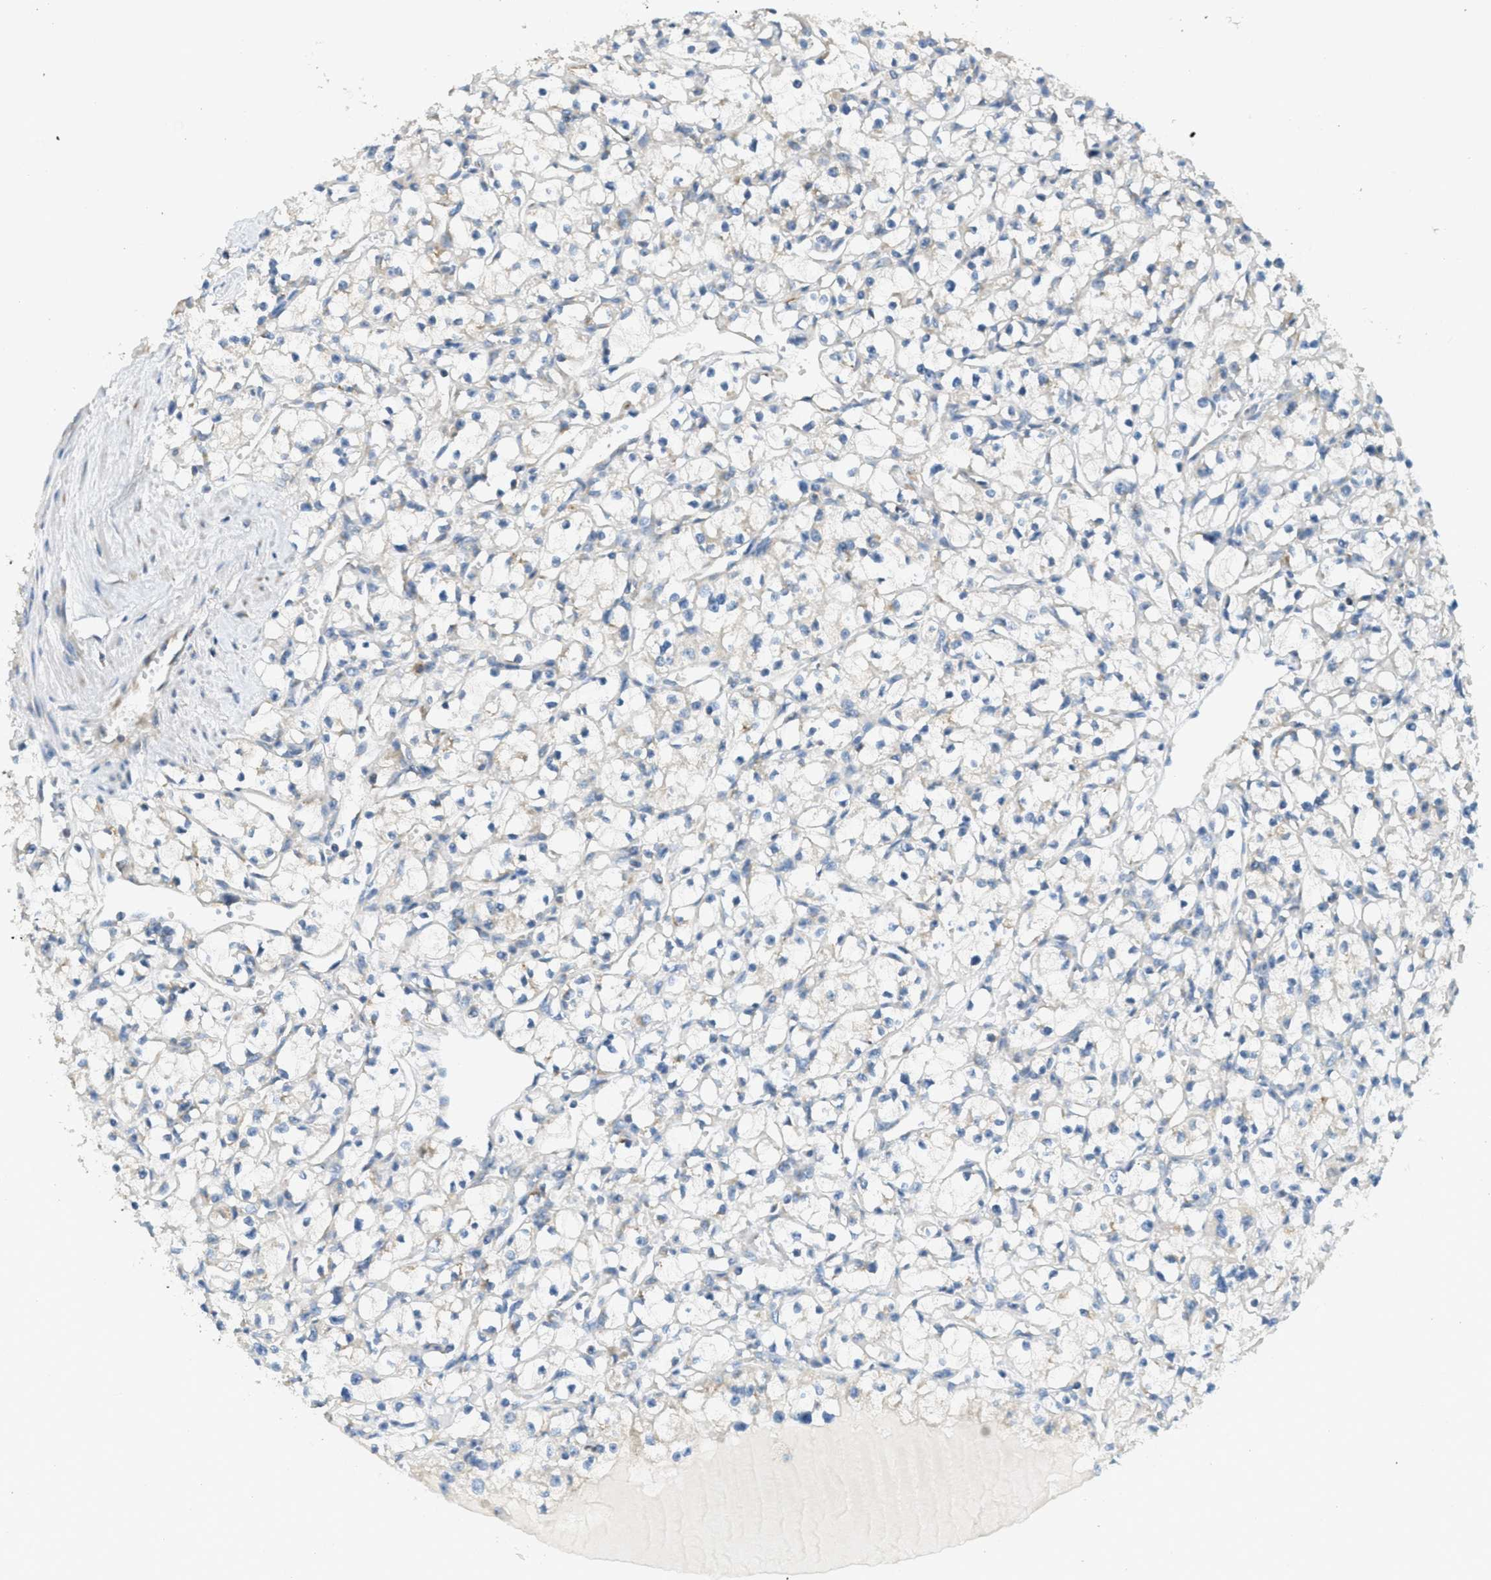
{"staining": {"intensity": "negative", "quantity": "none", "location": "none"}, "tissue": "renal cancer", "cell_type": "Tumor cells", "image_type": "cancer", "snomed": [{"axis": "morphology", "description": "Adenocarcinoma, NOS"}, {"axis": "topography", "description": "Kidney"}], "caption": "IHC of renal cancer demonstrates no positivity in tumor cells.", "gene": "ABCF1", "patient": {"sex": "male", "age": 56}}